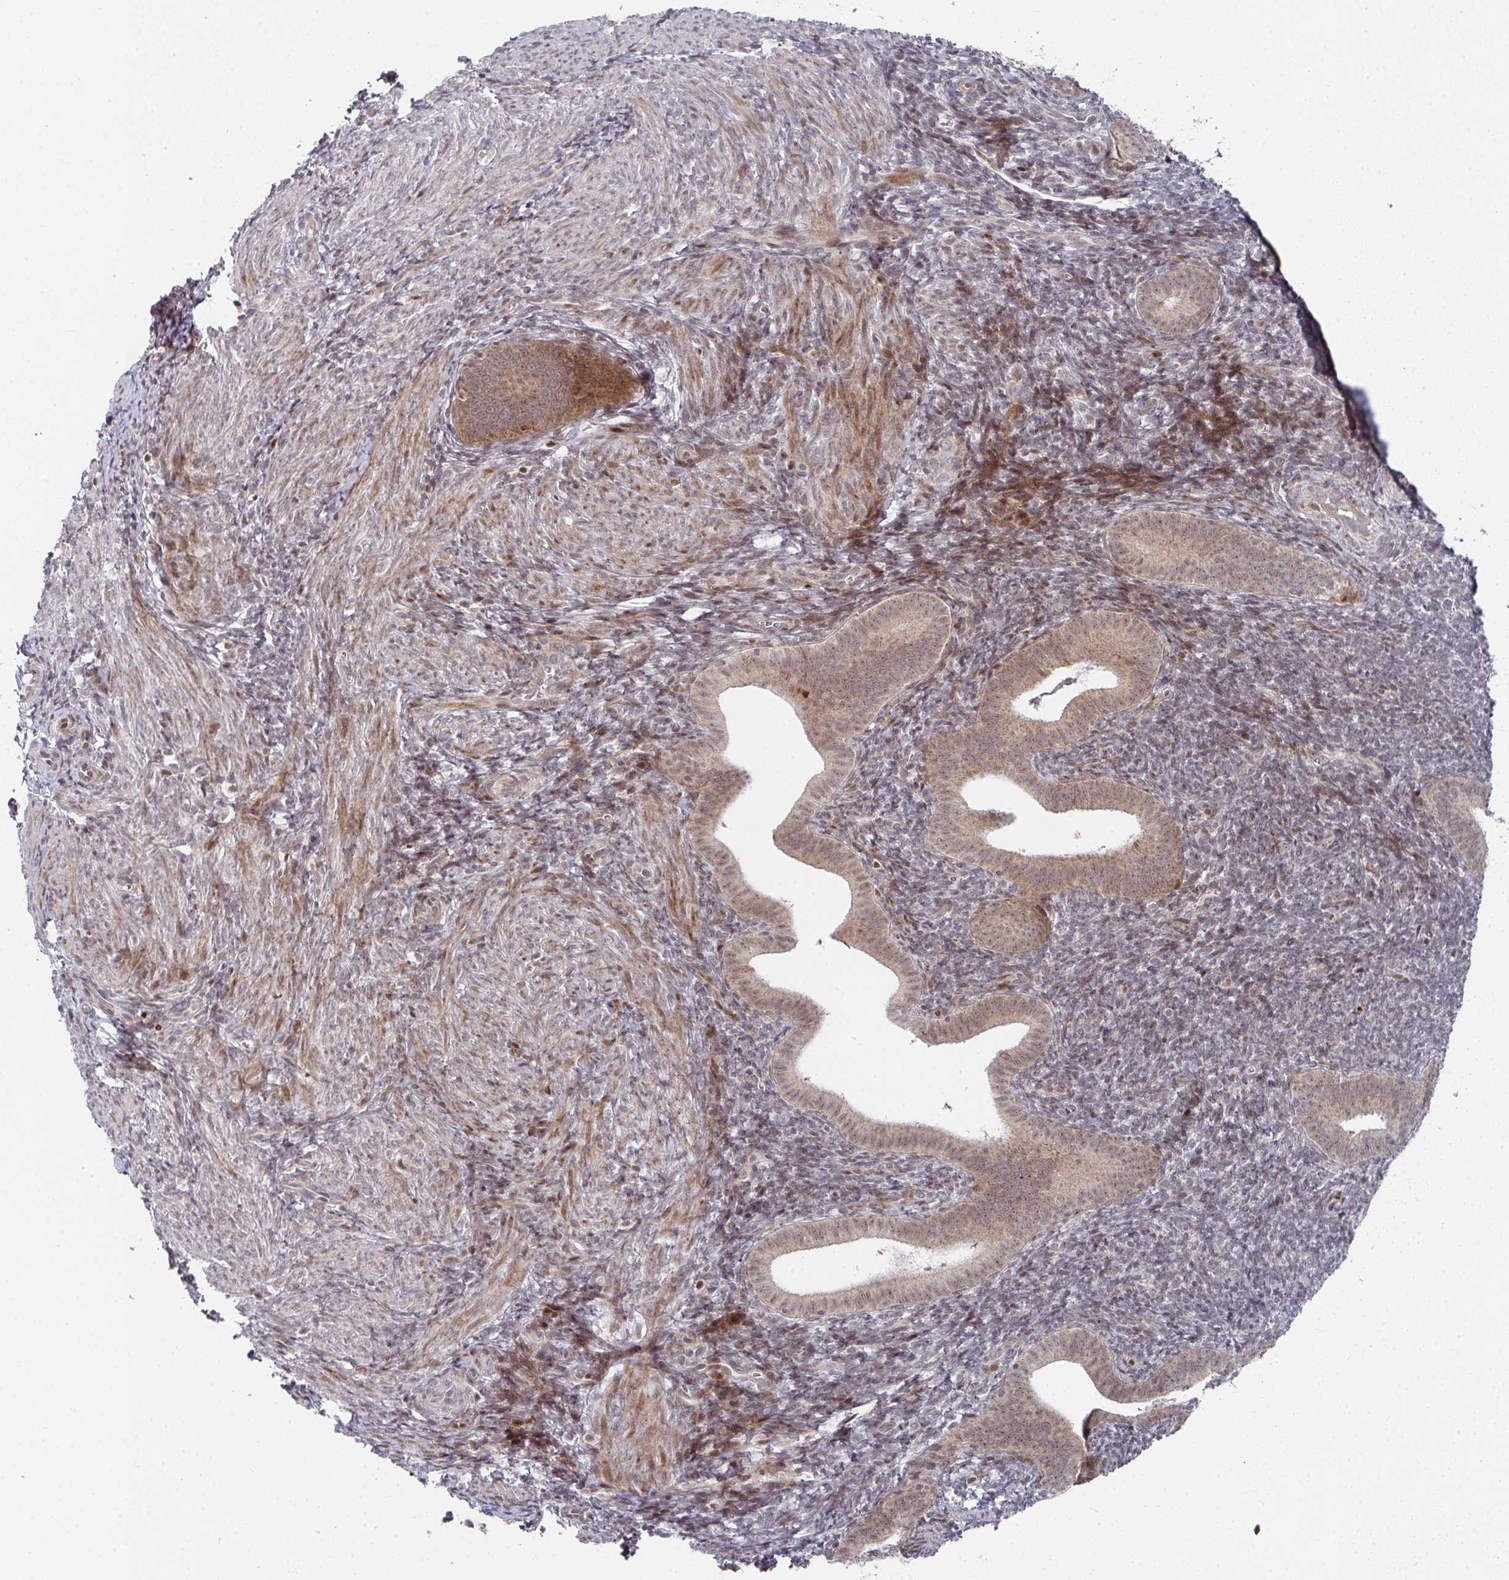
{"staining": {"intensity": "moderate", "quantity": "25%-75%", "location": "nuclear"}, "tissue": "endometrium", "cell_type": "Cells in endometrial stroma", "image_type": "normal", "snomed": [{"axis": "morphology", "description": "Normal tissue, NOS"}, {"axis": "topography", "description": "Endometrium"}], "caption": "Immunohistochemistry (IHC) photomicrograph of normal endometrium: endometrium stained using IHC displays medium levels of moderate protein expression localized specifically in the nuclear of cells in endometrial stroma, appearing as a nuclear brown color.", "gene": "RBBP5", "patient": {"sex": "female", "age": 25}}